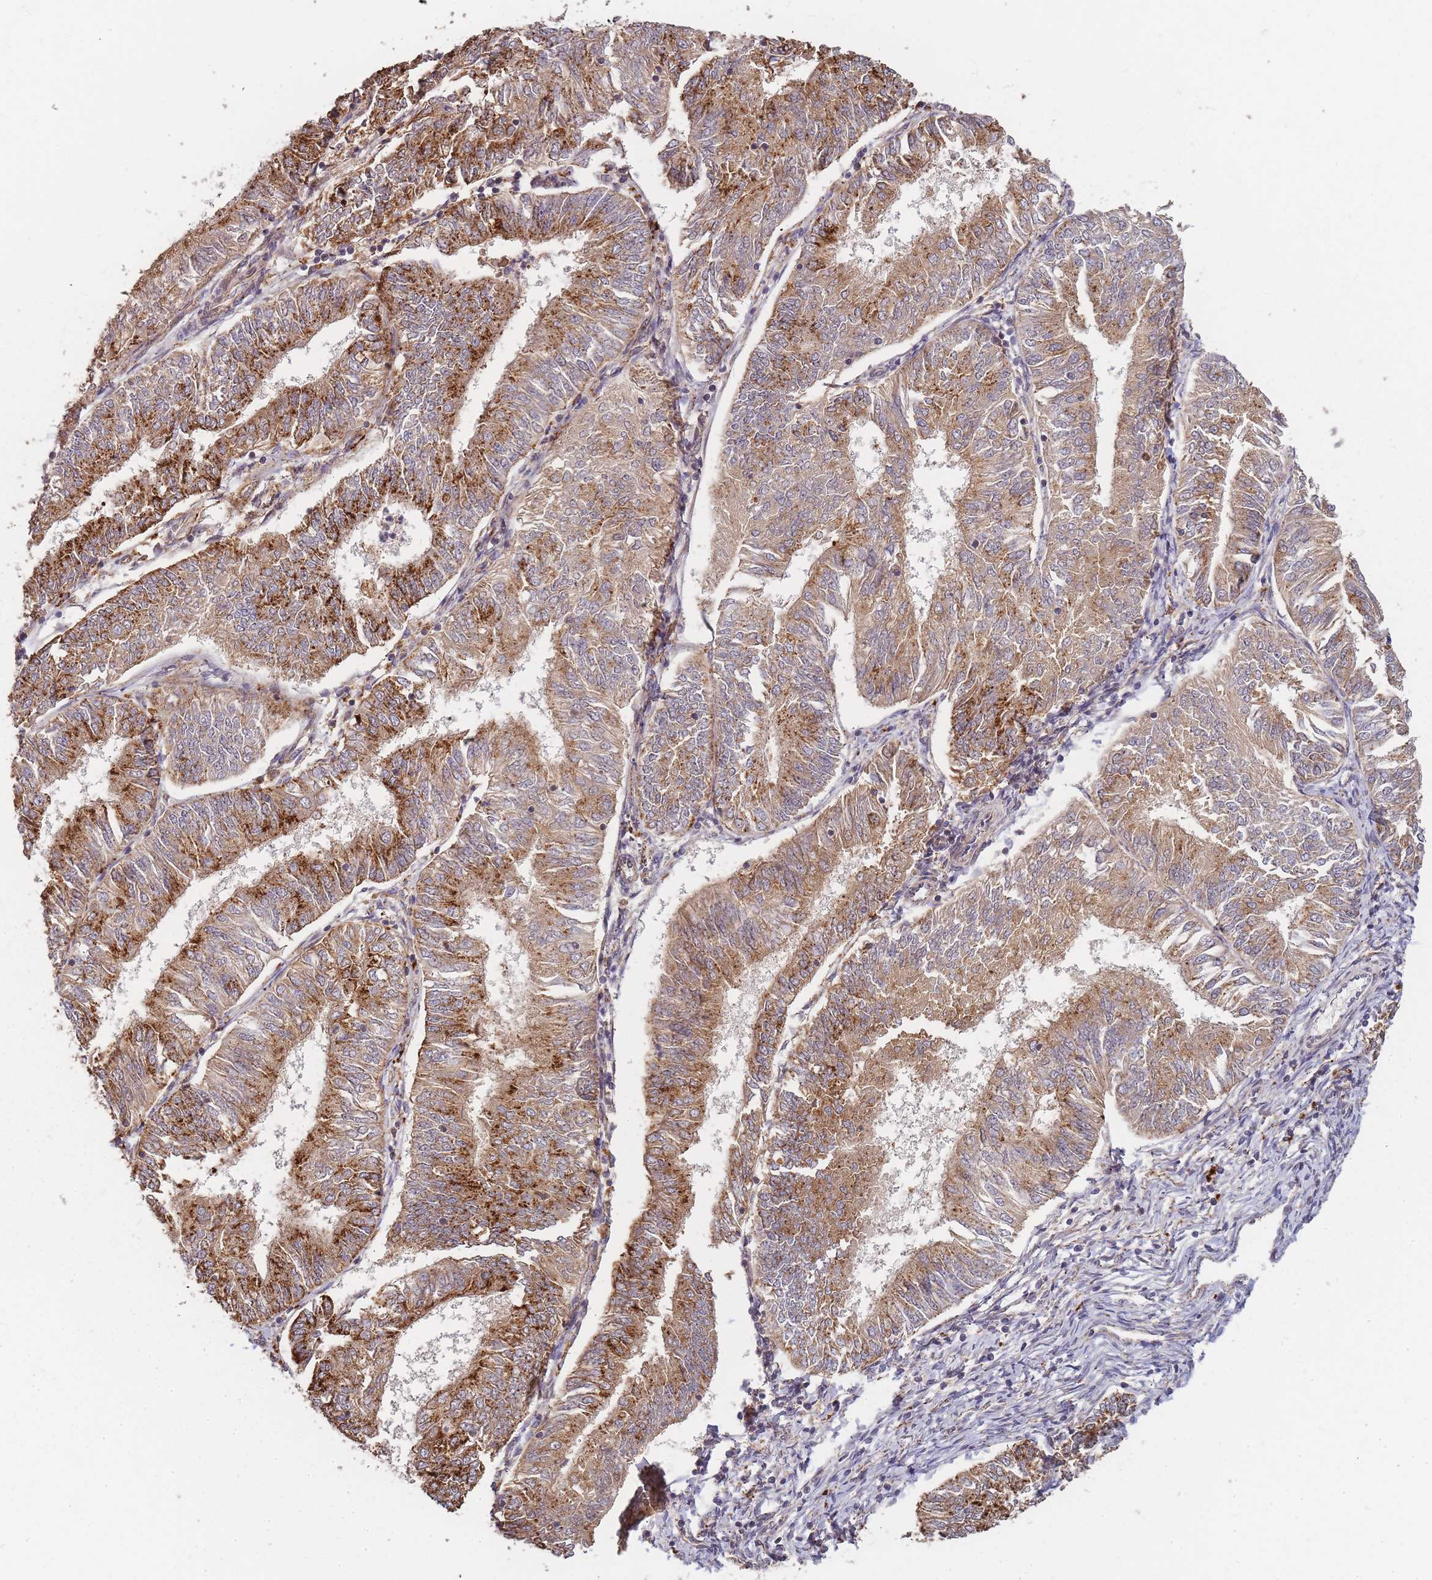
{"staining": {"intensity": "moderate", "quantity": ">75%", "location": "cytoplasmic/membranous"}, "tissue": "endometrial cancer", "cell_type": "Tumor cells", "image_type": "cancer", "snomed": [{"axis": "morphology", "description": "Adenocarcinoma, NOS"}, {"axis": "topography", "description": "Endometrium"}], "caption": "Endometrial adenocarcinoma was stained to show a protein in brown. There is medium levels of moderate cytoplasmic/membranous staining in about >75% of tumor cells. Ihc stains the protein of interest in brown and the nuclei are stained blue.", "gene": "ATG5", "patient": {"sex": "female", "age": 58}}